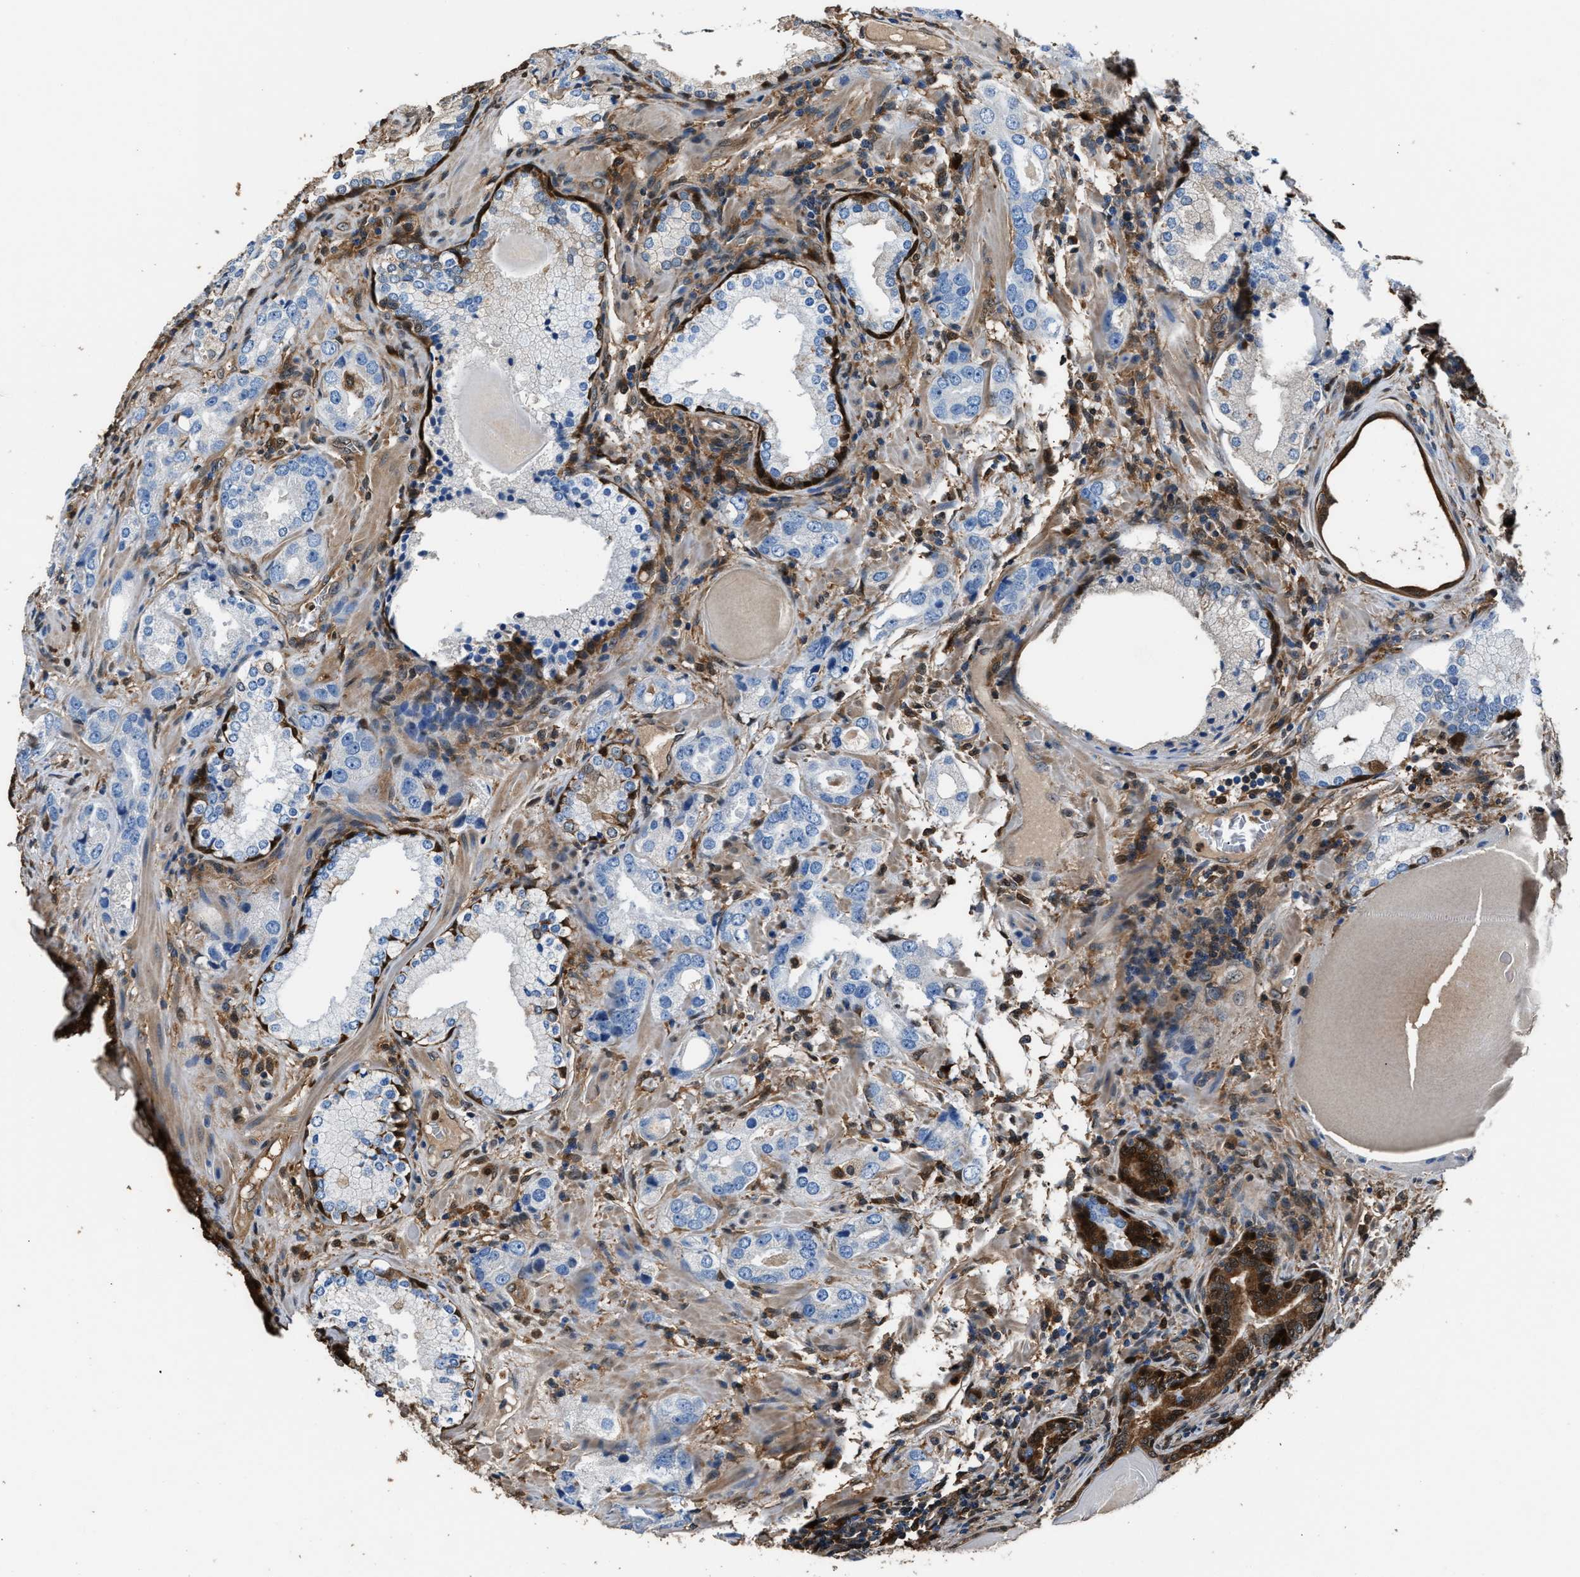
{"staining": {"intensity": "negative", "quantity": "none", "location": "none"}, "tissue": "prostate cancer", "cell_type": "Tumor cells", "image_type": "cancer", "snomed": [{"axis": "morphology", "description": "Adenocarcinoma, High grade"}, {"axis": "topography", "description": "Prostate"}], "caption": "This is a image of immunohistochemistry staining of prostate cancer (high-grade adenocarcinoma), which shows no positivity in tumor cells.", "gene": "GSTP1", "patient": {"sex": "male", "age": 63}}